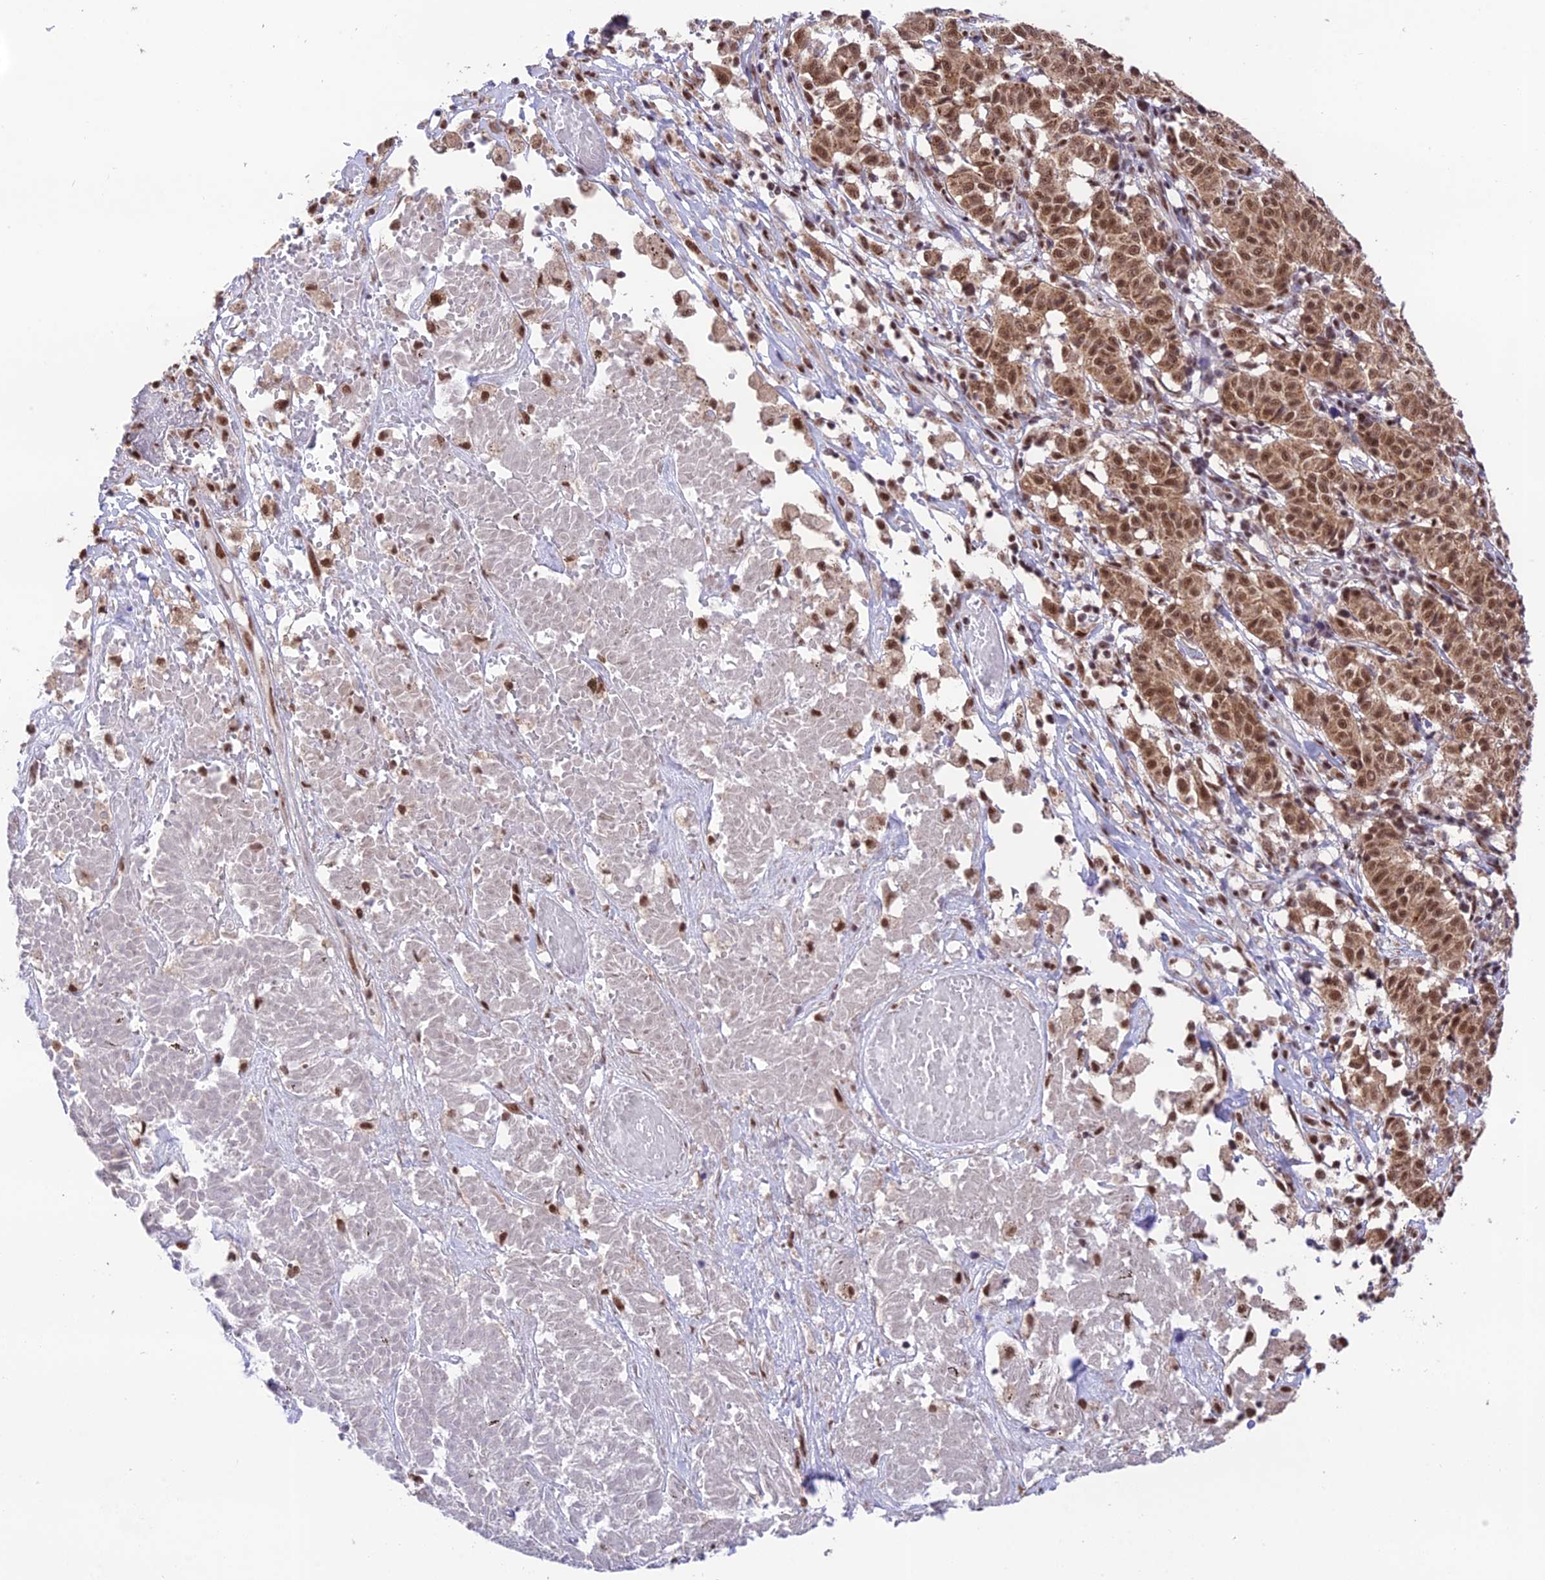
{"staining": {"intensity": "moderate", "quantity": ">75%", "location": "cytoplasmic/membranous,nuclear"}, "tissue": "melanoma", "cell_type": "Tumor cells", "image_type": "cancer", "snomed": [{"axis": "morphology", "description": "Malignant melanoma, NOS"}, {"axis": "topography", "description": "Skin"}], "caption": "Malignant melanoma stained with a brown dye shows moderate cytoplasmic/membranous and nuclear positive staining in approximately >75% of tumor cells.", "gene": "THOC7", "patient": {"sex": "female", "age": 72}}